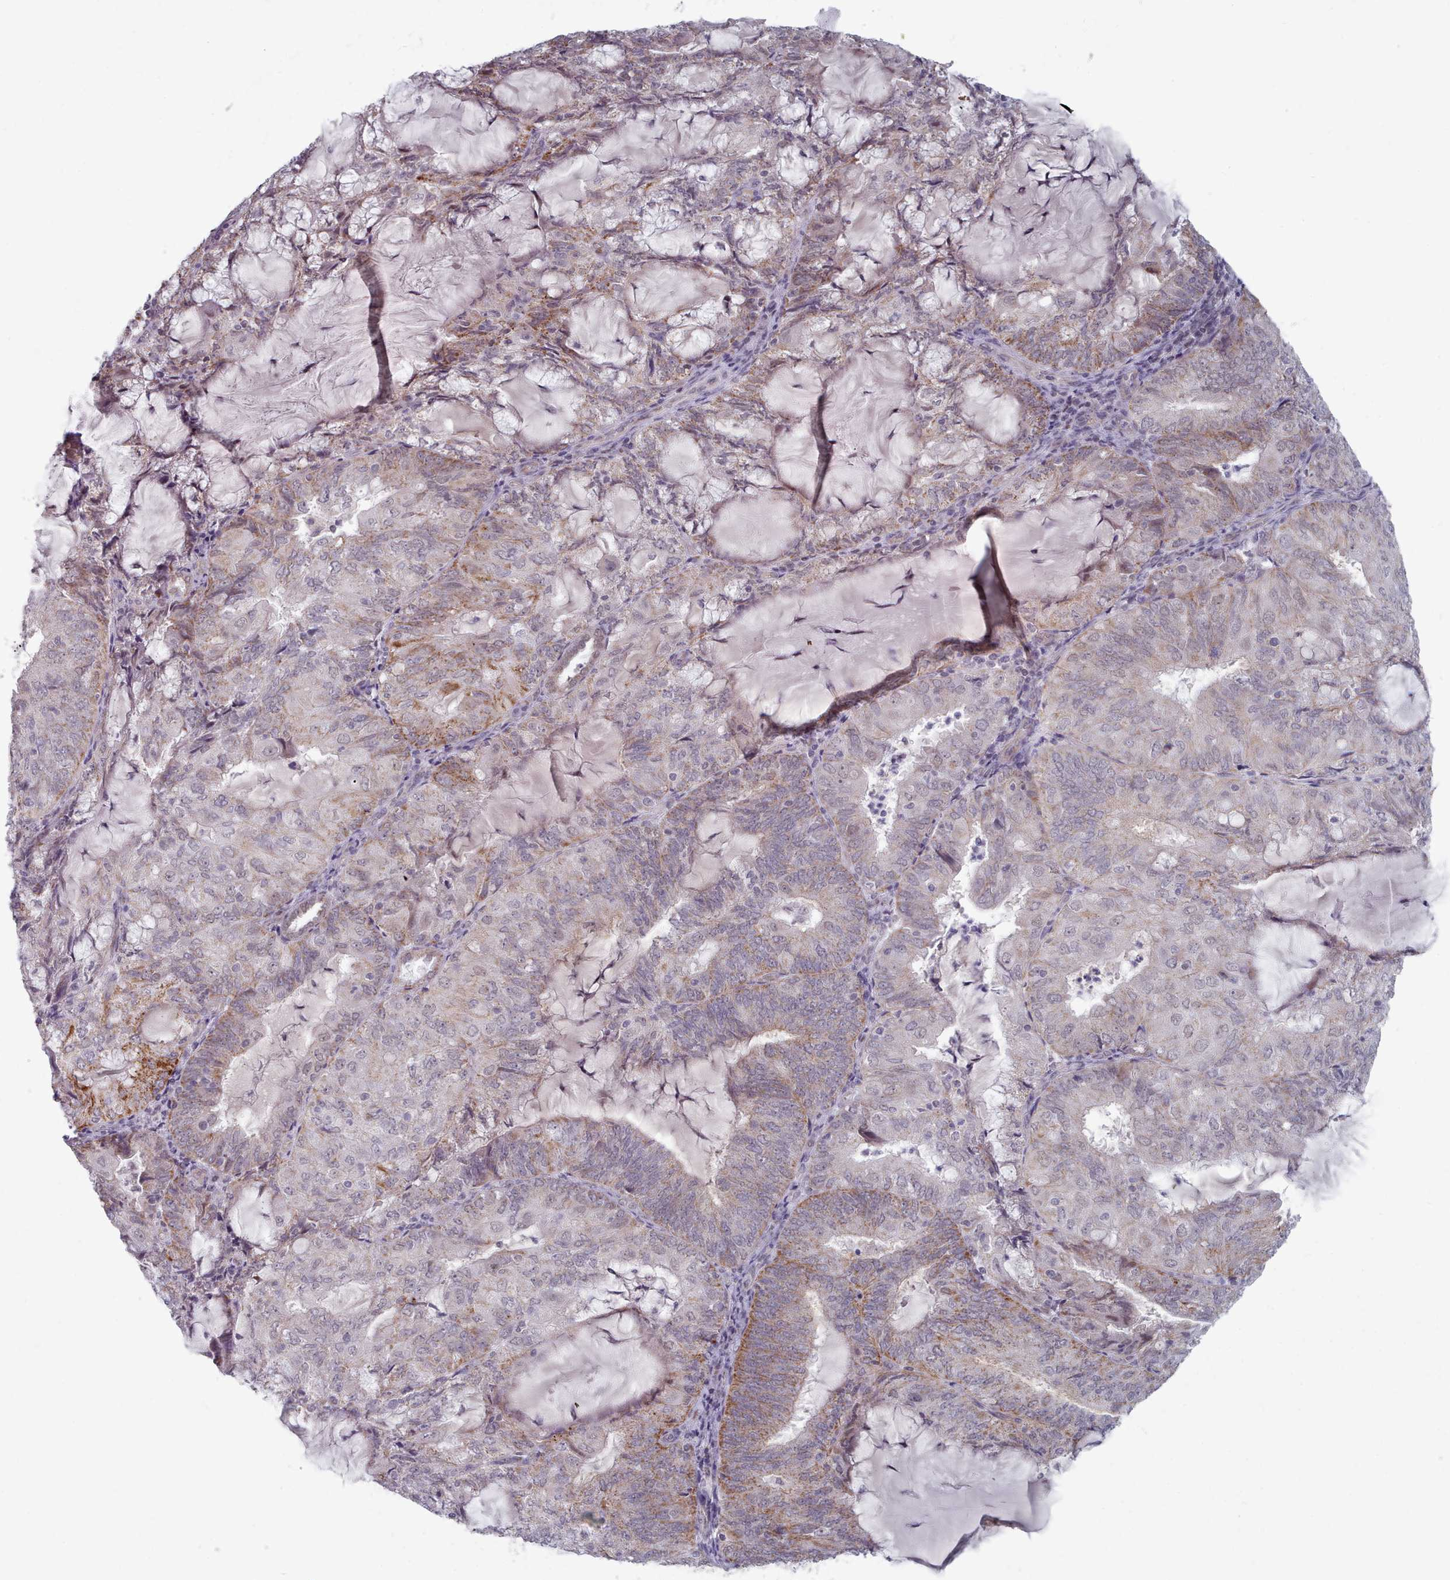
{"staining": {"intensity": "moderate", "quantity": "<25%", "location": "cytoplasmic/membranous"}, "tissue": "endometrial cancer", "cell_type": "Tumor cells", "image_type": "cancer", "snomed": [{"axis": "morphology", "description": "Adenocarcinoma, NOS"}, {"axis": "topography", "description": "Endometrium"}], "caption": "Endometrial adenocarcinoma stained with a brown dye demonstrates moderate cytoplasmic/membranous positive staining in about <25% of tumor cells.", "gene": "TRARG1", "patient": {"sex": "female", "age": 81}}